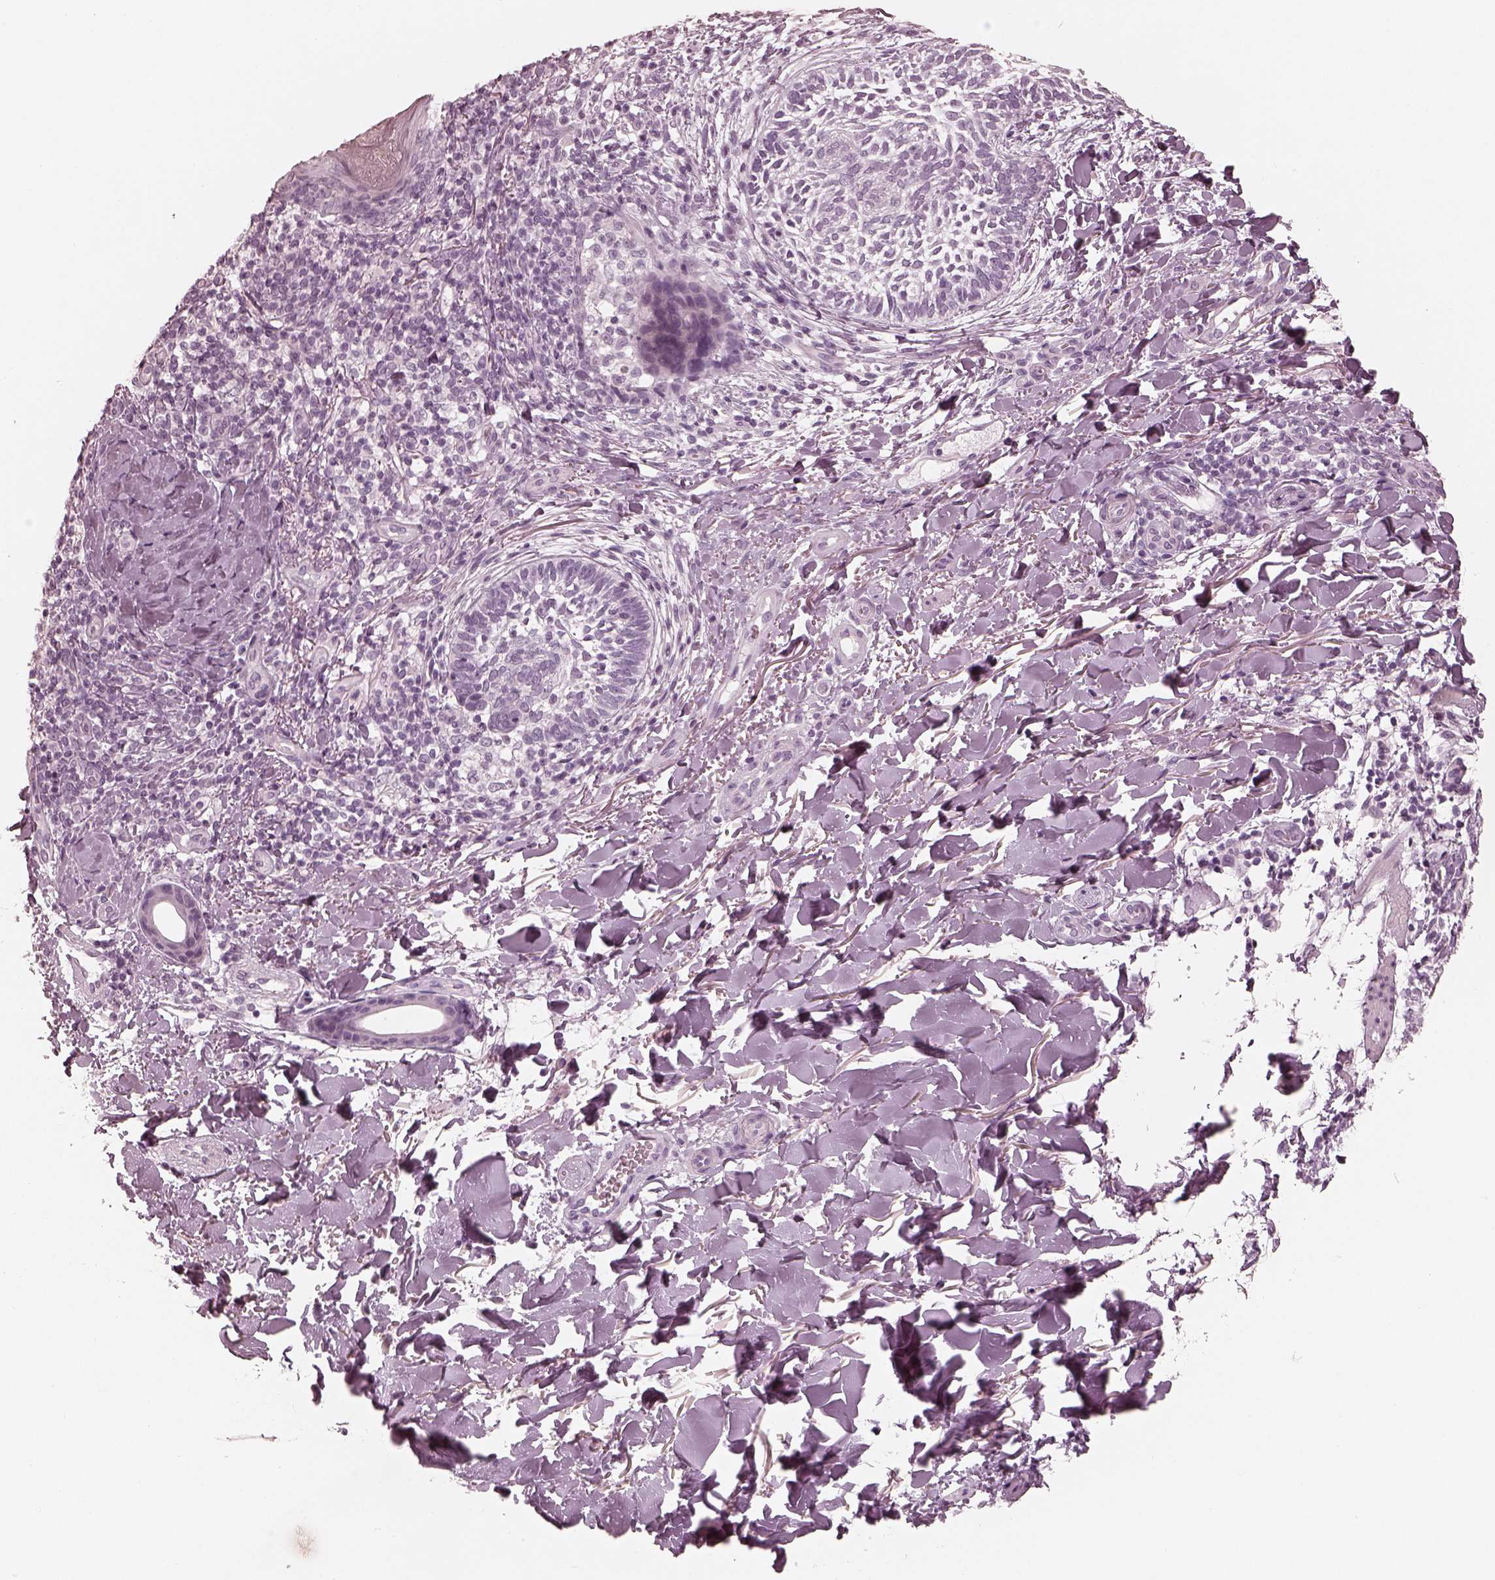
{"staining": {"intensity": "negative", "quantity": "none", "location": "none"}, "tissue": "skin cancer", "cell_type": "Tumor cells", "image_type": "cancer", "snomed": [{"axis": "morphology", "description": "Normal tissue, NOS"}, {"axis": "morphology", "description": "Basal cell carcinoma"}, {"axis": "topography", "description": "Skin"}], "caption": "Photomicrograph shows no significant protein expression in tumor cells of skin basal cell carcinoma.", "gene": "CALR3", "patient": {"sex": "male", "age": 46}}